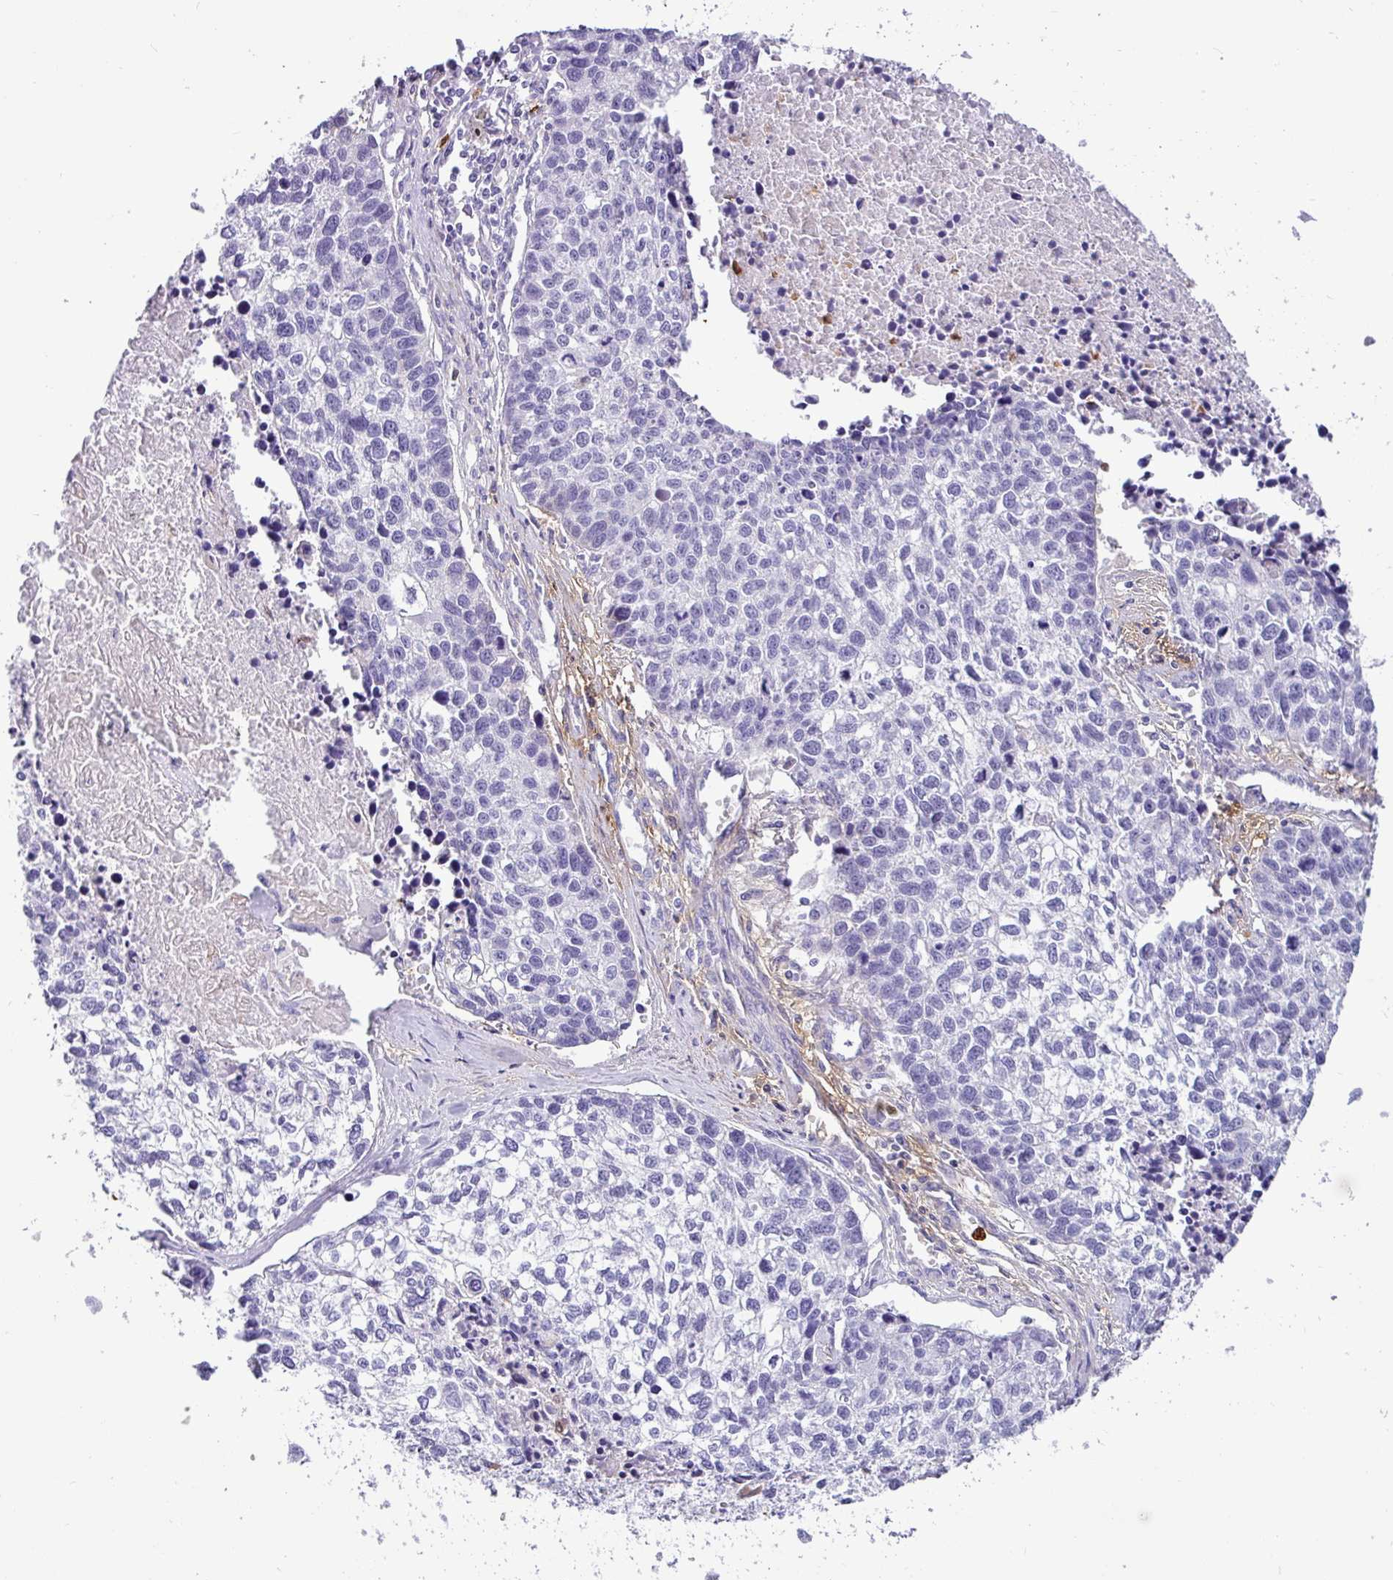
{"staining": {"intensity": "negative", "quantity": "none", "location": "none"}, "tissue": "lung cancer", "cell_type": "Tumor cells", "image_type": "cancer", "snomed": [{"axis": "morphology", "description": "Squamous cell carcinoma, NOS"}, {"axis": "topography", "description": "Lung"}], "caption": "High power microscopy histopathology image of an immunohistochemistry image of lung cancer, revealing no significant positivity in tumor cells.", "gene": "SH2D3C", "patient": {"sex": "male", "age": 74}}